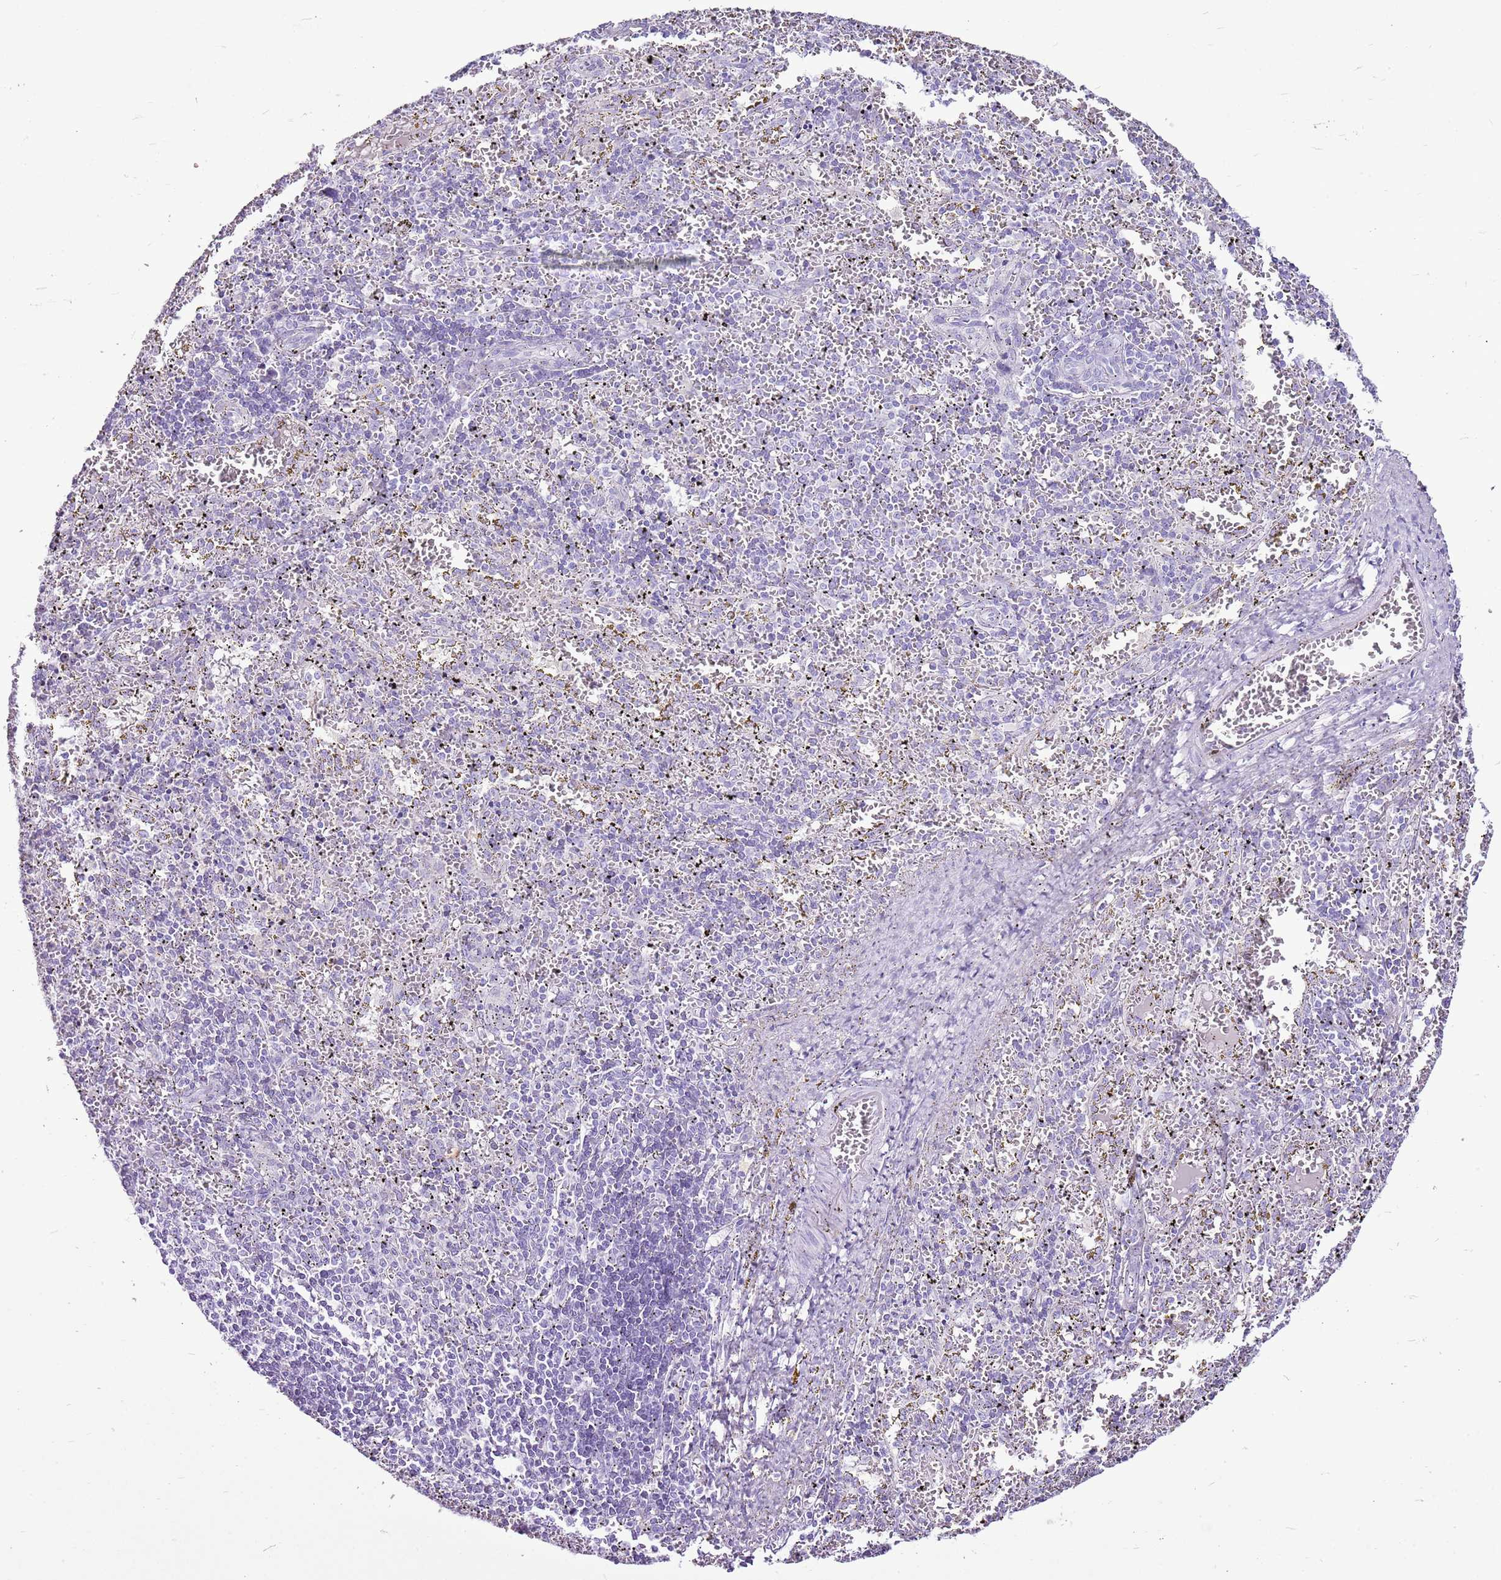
{"staining": {"intensity": "negative", "quantity": "none", "location": "none"}, "tissue": "spleen", "cell_type": "Cells in red pulp", "image_type": "normal", "snomed": [{"axis": "morphology", "description": "Normal tissue, NOS"}, {"axis": "topography", "description": "Spleen"}], "caption": "Protein analysis of normal spleen reveals no significant positivity in cells in red pulp.", "gene": "CNFN", "patient": {"sex": "male", "age": 11}}